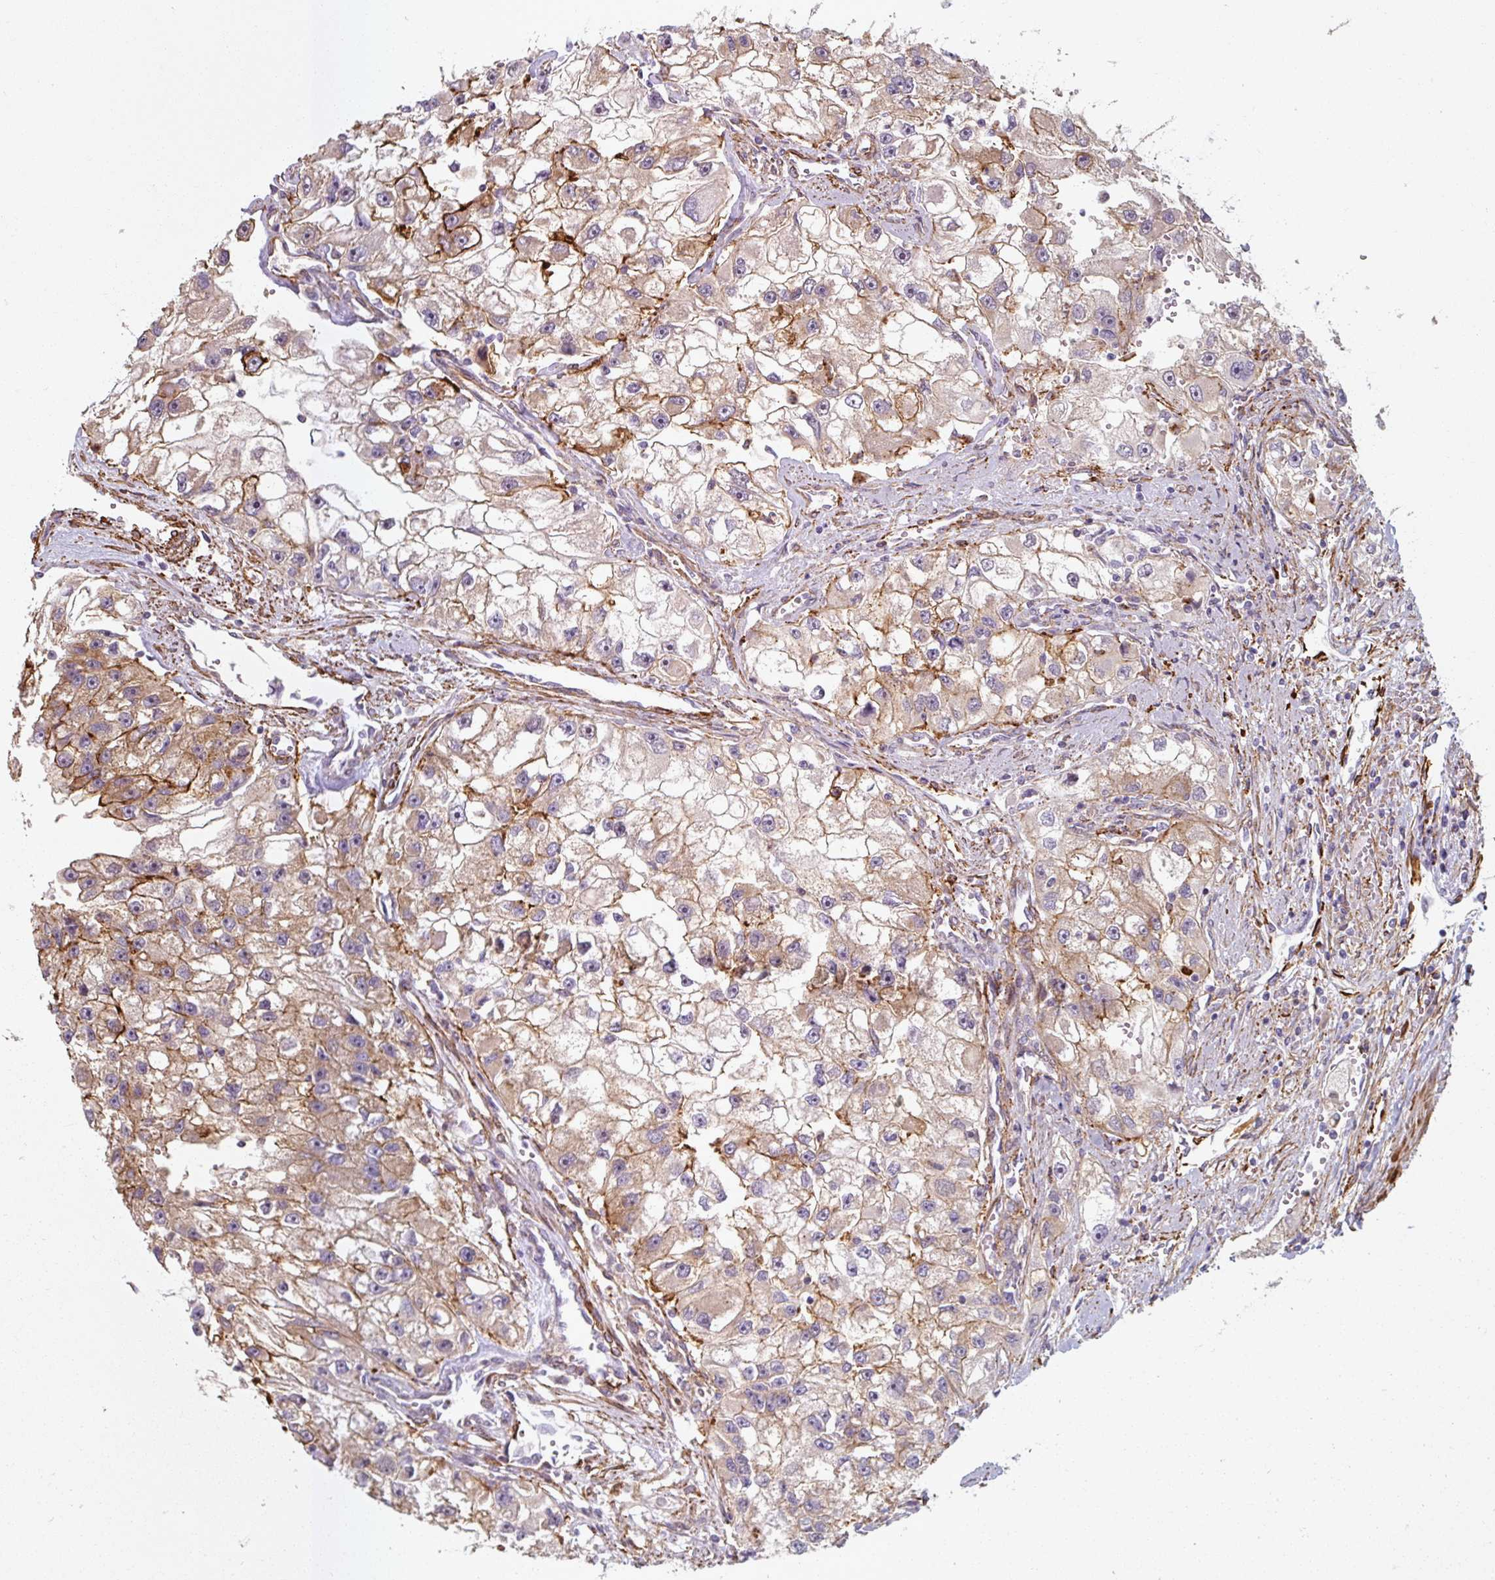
{"staining": {"intensity": "moderate", "quantity": "25%-75%", "location": "cytoplasmic/membranous"}, "tissue": "renal cancer", "cell_type": "Tumor cells", "image_type": "cancer", "snomed": [{"axis": "morphology", "description": "Adenocarcinoma, NOS"}, {"axis": "topography", "description": "Kidney"}], "caption": "Adenocarcinoma (renal) stained with a brown dye shows moderate cytoplasmic/membranous positive positivity in about 25%-75% of tumor cells.", "gene": "MRPS5", "patient": {"sex": "male", "age": 63}}